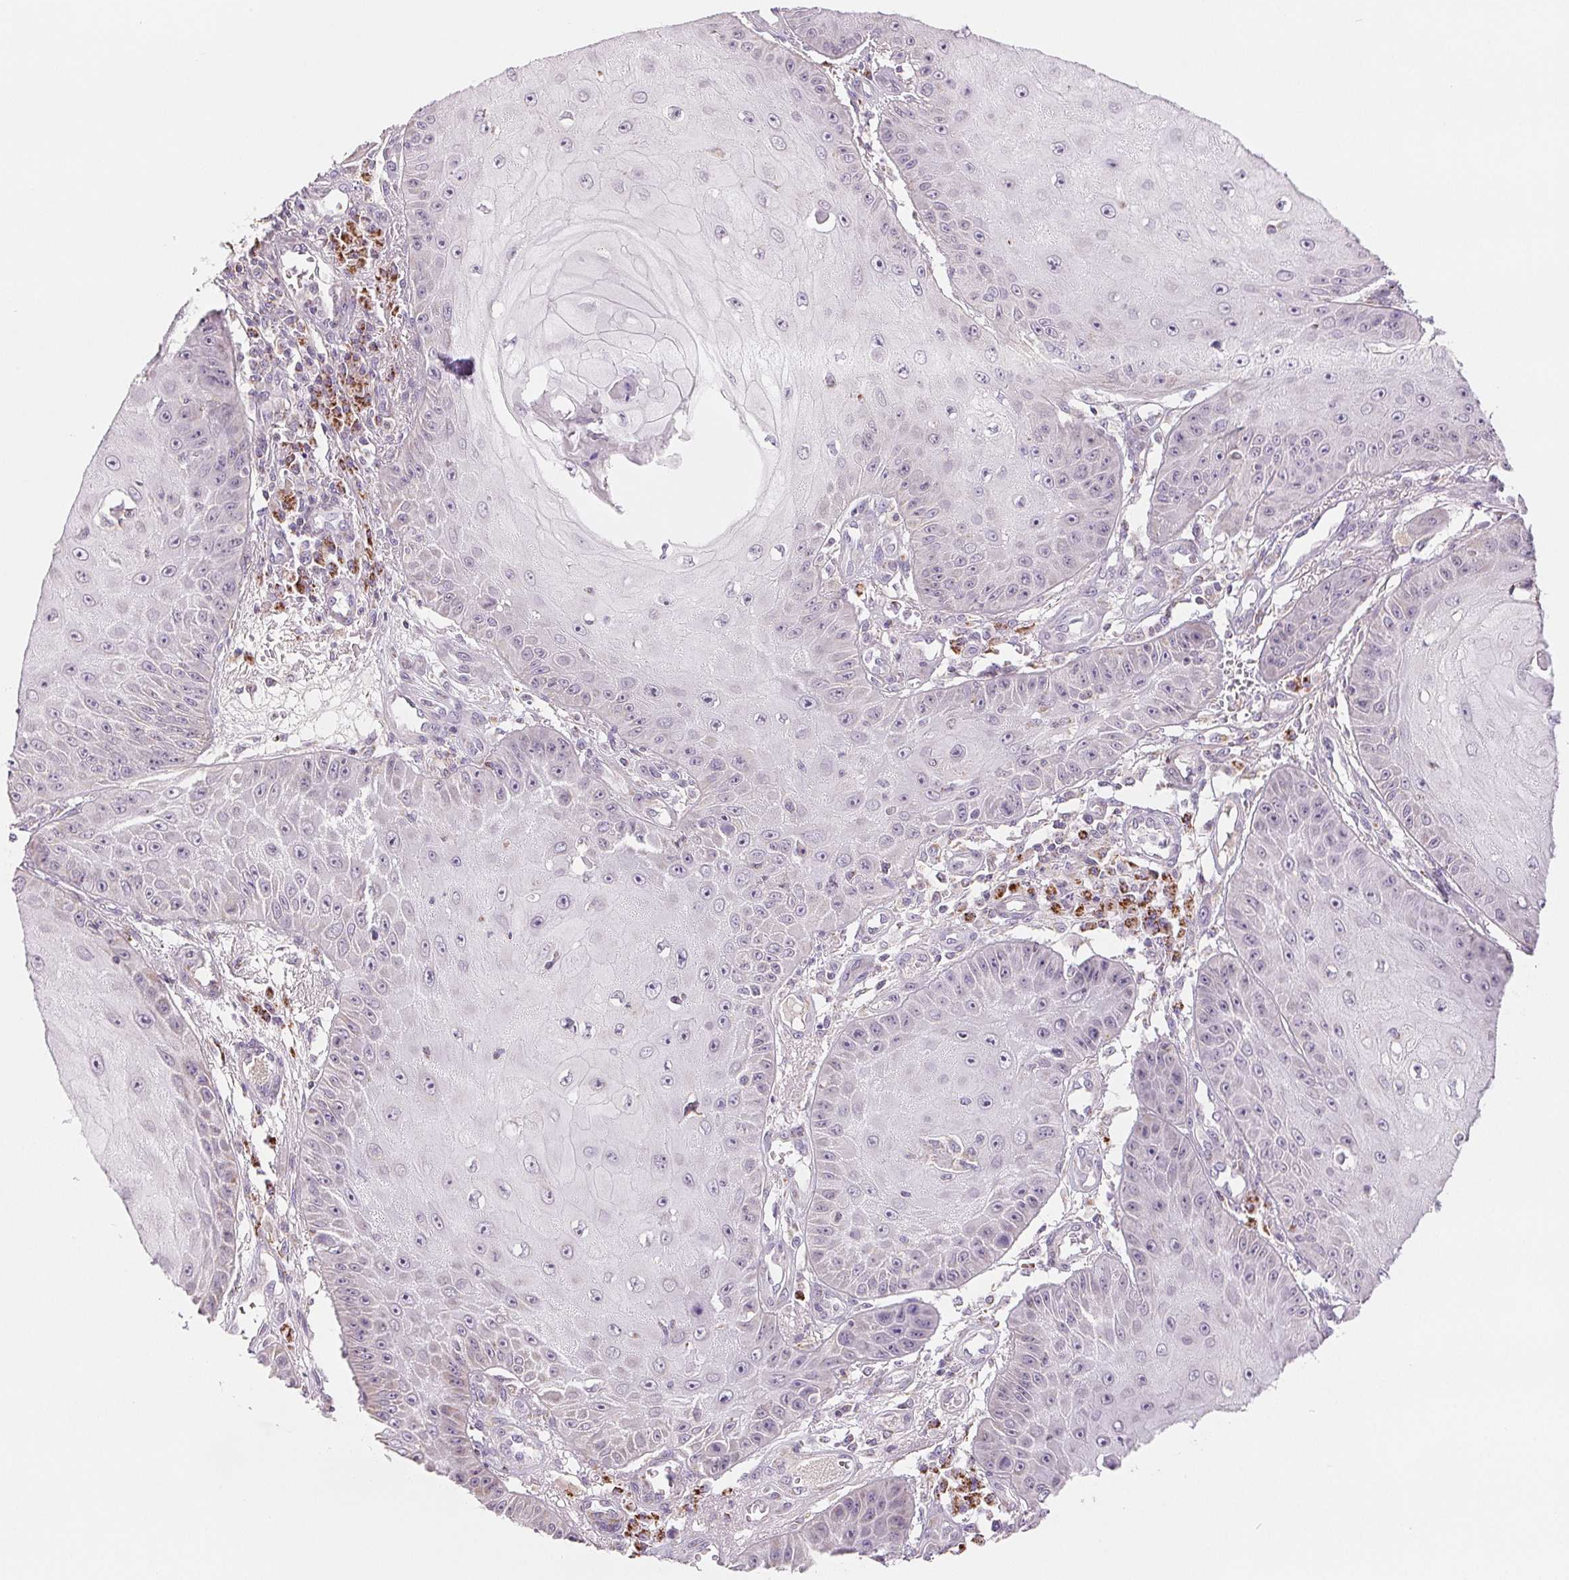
{"staining": {"intensity": "negative", "quantity": "none", "location": "none"}, "tissue": "skin cancer", "cell_type": "Tumor cells", "image_type": "cancer", "snomed": [{"axis": "morphology", "description": "Squamous cell carcinoma, NOS"}, {"axis": "topography", "description": "Skin"}], "caption": "The micrograph displays no significant staining in tumor cells of skin cancer (squamous cell carcinoma).", "gene": "HINT2", "patient": {"sex": "male", "age": 70}}